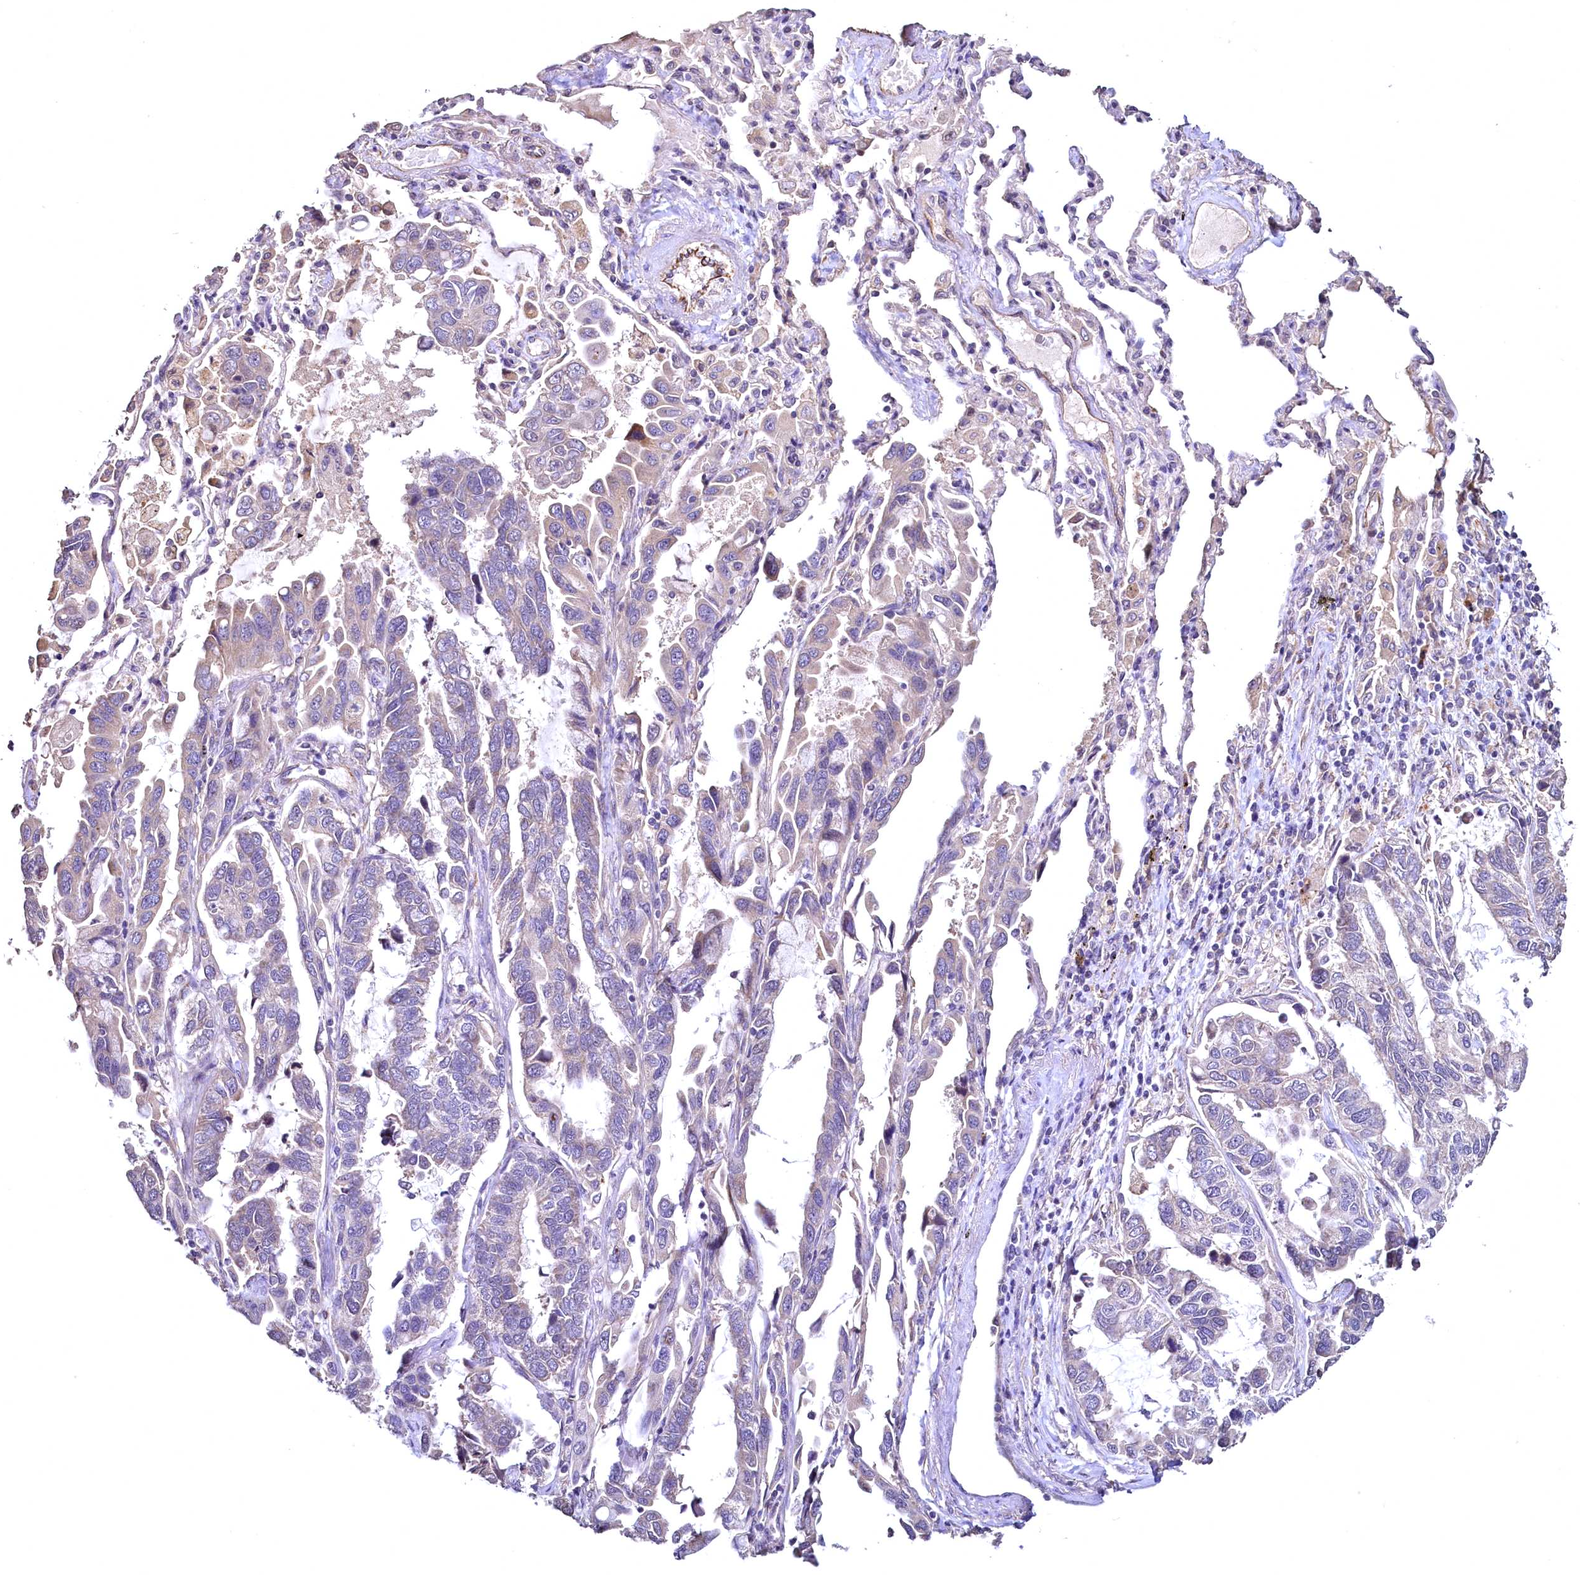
{"staining": {"intensity": "negative", "quantity": "none", "location": "none"}, "tissue": "lung cancer", "cell_type": "Tumor cells", "image_type": "cancer", "snomed": [{"axis": "morphology", "description": "Adenocarcinoma, NOS"}, {"axis": "topography", "description": "Lung"}], "caption": "Protein analysis of lung cancer (adenocarcinoma) demonstrates no significant positivity in tumor cells.", "gene": "TBCEL", "patient": {"sex": "male", "age": 64}}